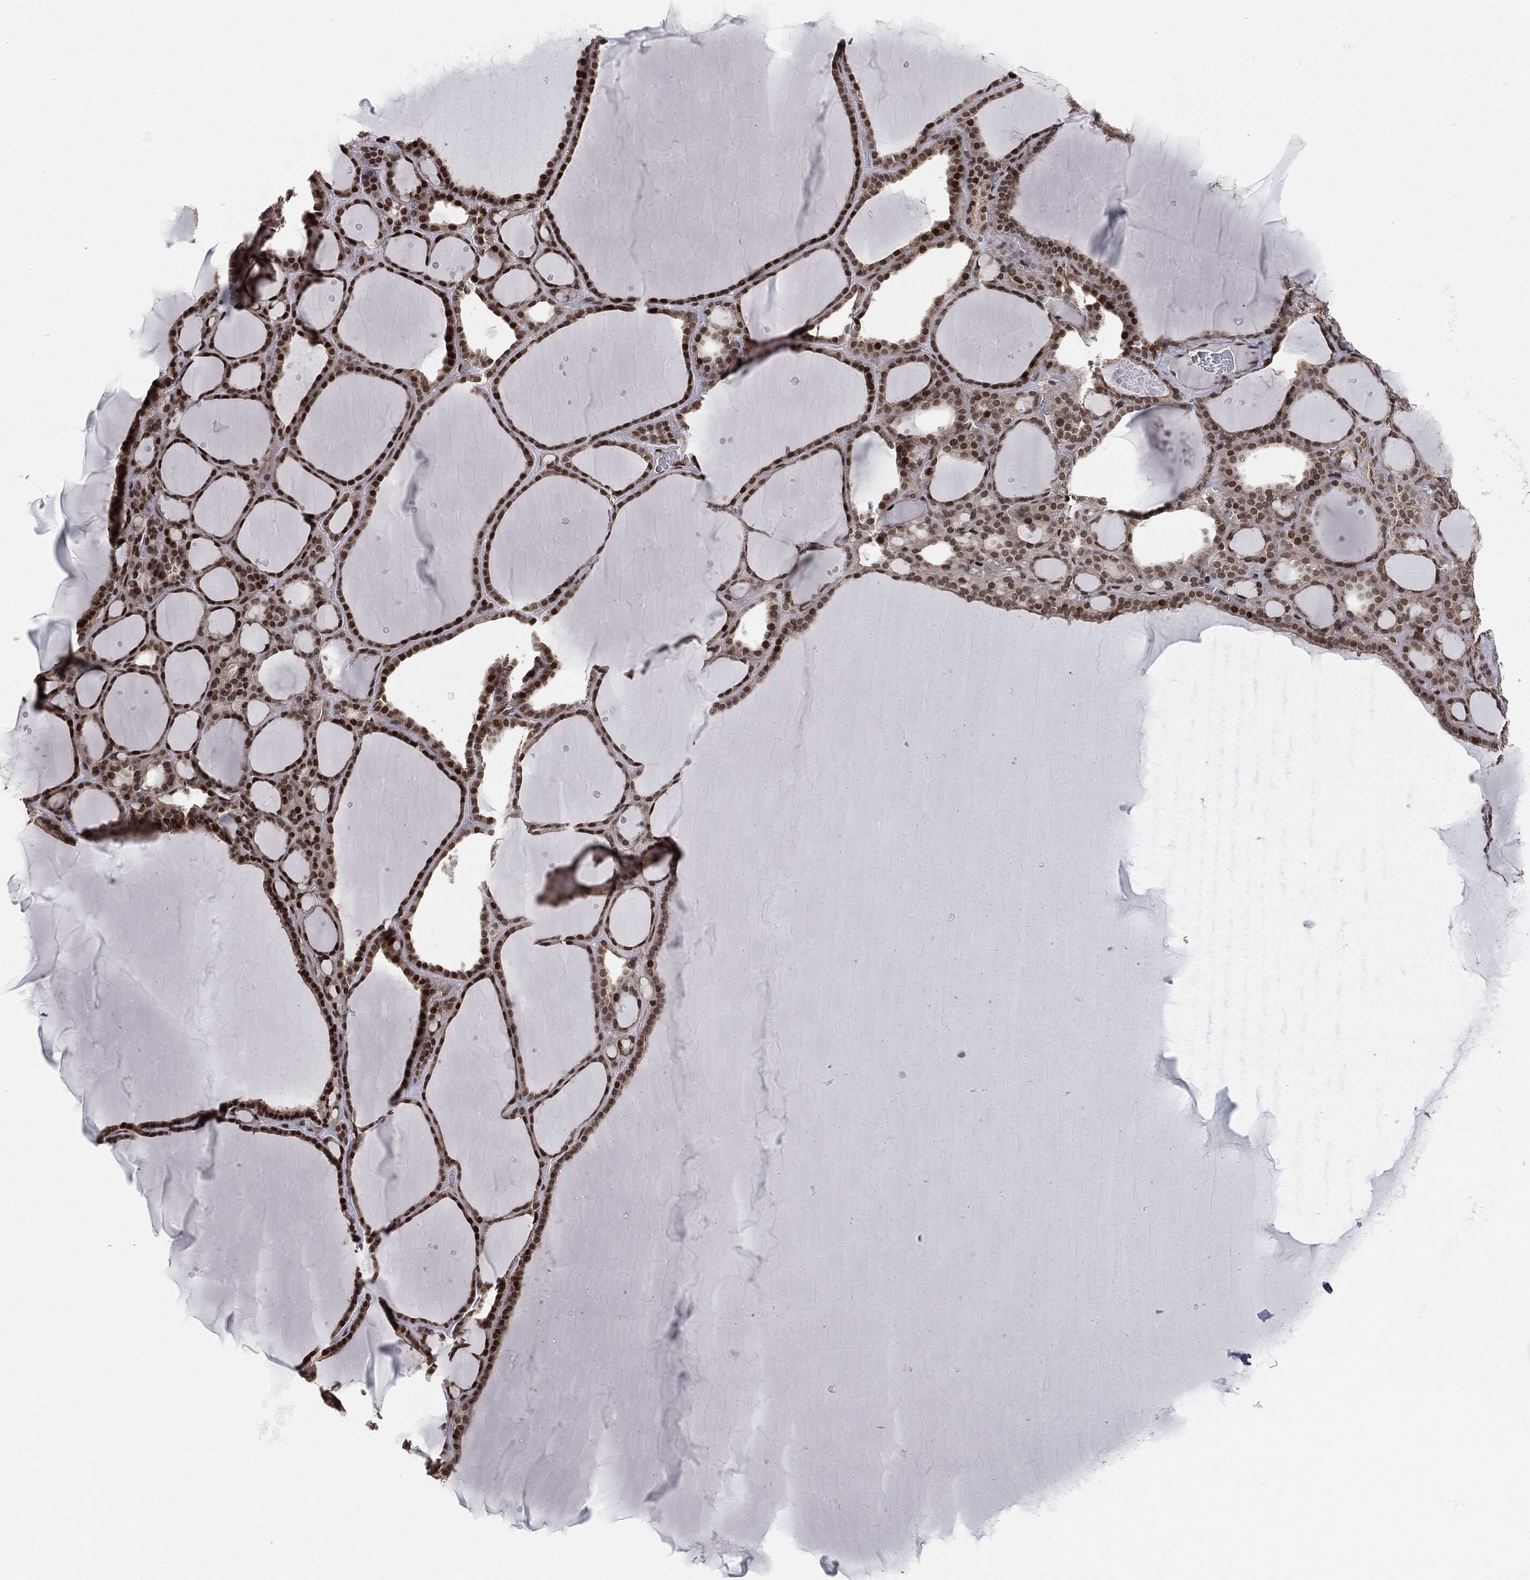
{"staining": {"intensity": "strong", "quantity": "25%-75%", "location": "nuclear"}, "tissue": "thyroid gland", "cell_type": "Glandular cells", "image_type": "normal", "snomed": [{"axis": "morphology", "description": "Normal tissue, NOS"}, {"axis": "topography", "description": "Thyroid gland"}], "caption": "IHC staining of unremarkable thyroid gland, which reveals high levels of strong nuclear positivity in approximately 25%-75% of glandular cells indicating strong nuclear protein staining. The staining was performed using DAB (brown) for protein detection and nuclei were counterstained in hematoxylin (blue).", "gene": "TBC1D22A", "patient": {"sex": "male", "age": 63}}